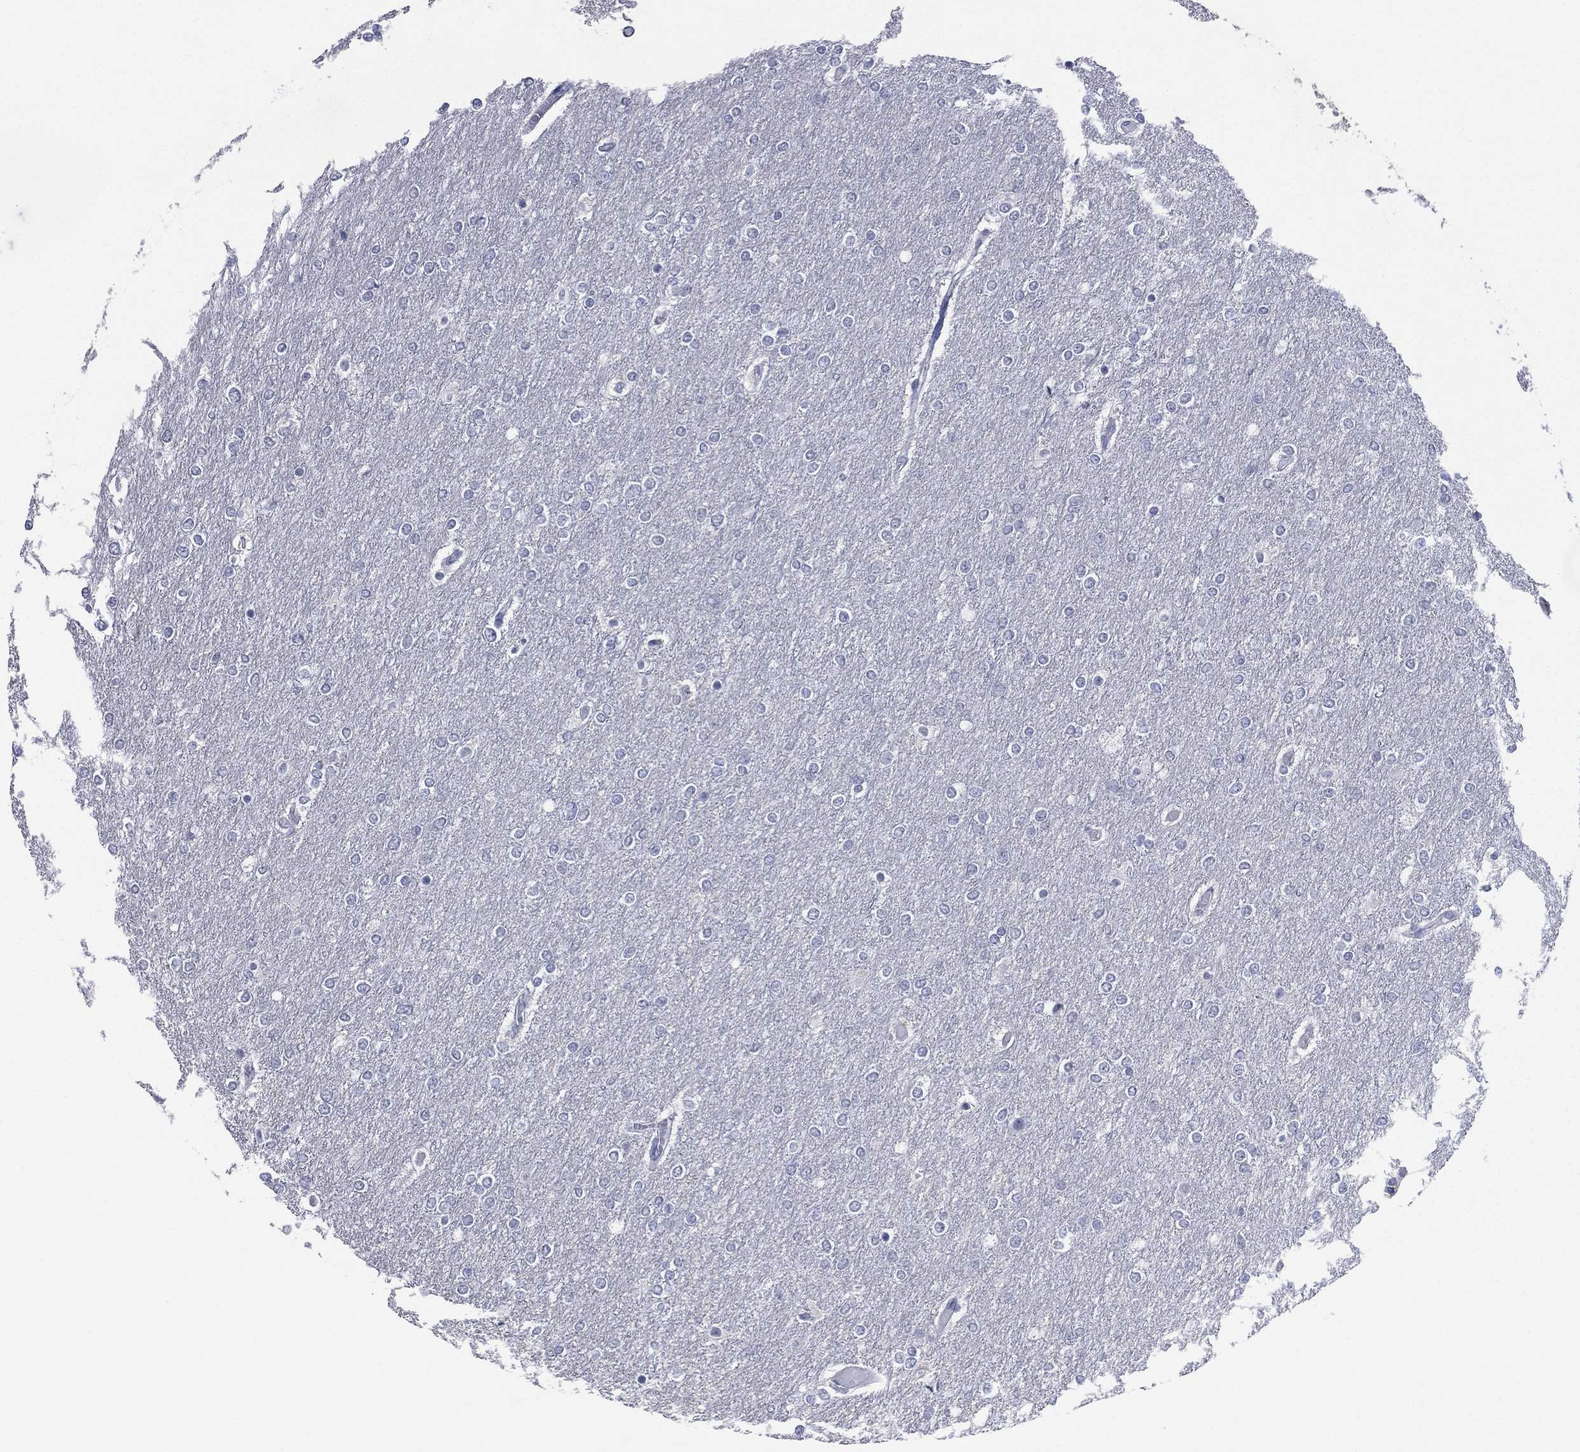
{"staining": {"intensity": "negative", "quantity": "none", "location": "none"}, "tissue": "glioma", "cell_type": "Tumor cells", "image_type": "cancer", "snomed": [{"axis": "morphology", "description": "Glioma, malignant, High grade"}, {"axis": "topography", "description": "Brain"}], "caption": "An immunohistochemistry micrograph of malignant glioma (high-grade) is shown. There is no staining in tumor cells of malignant glioma (high-grade).", "gene": "KRT35", "patient": {"sex": "female", "age": 61}}